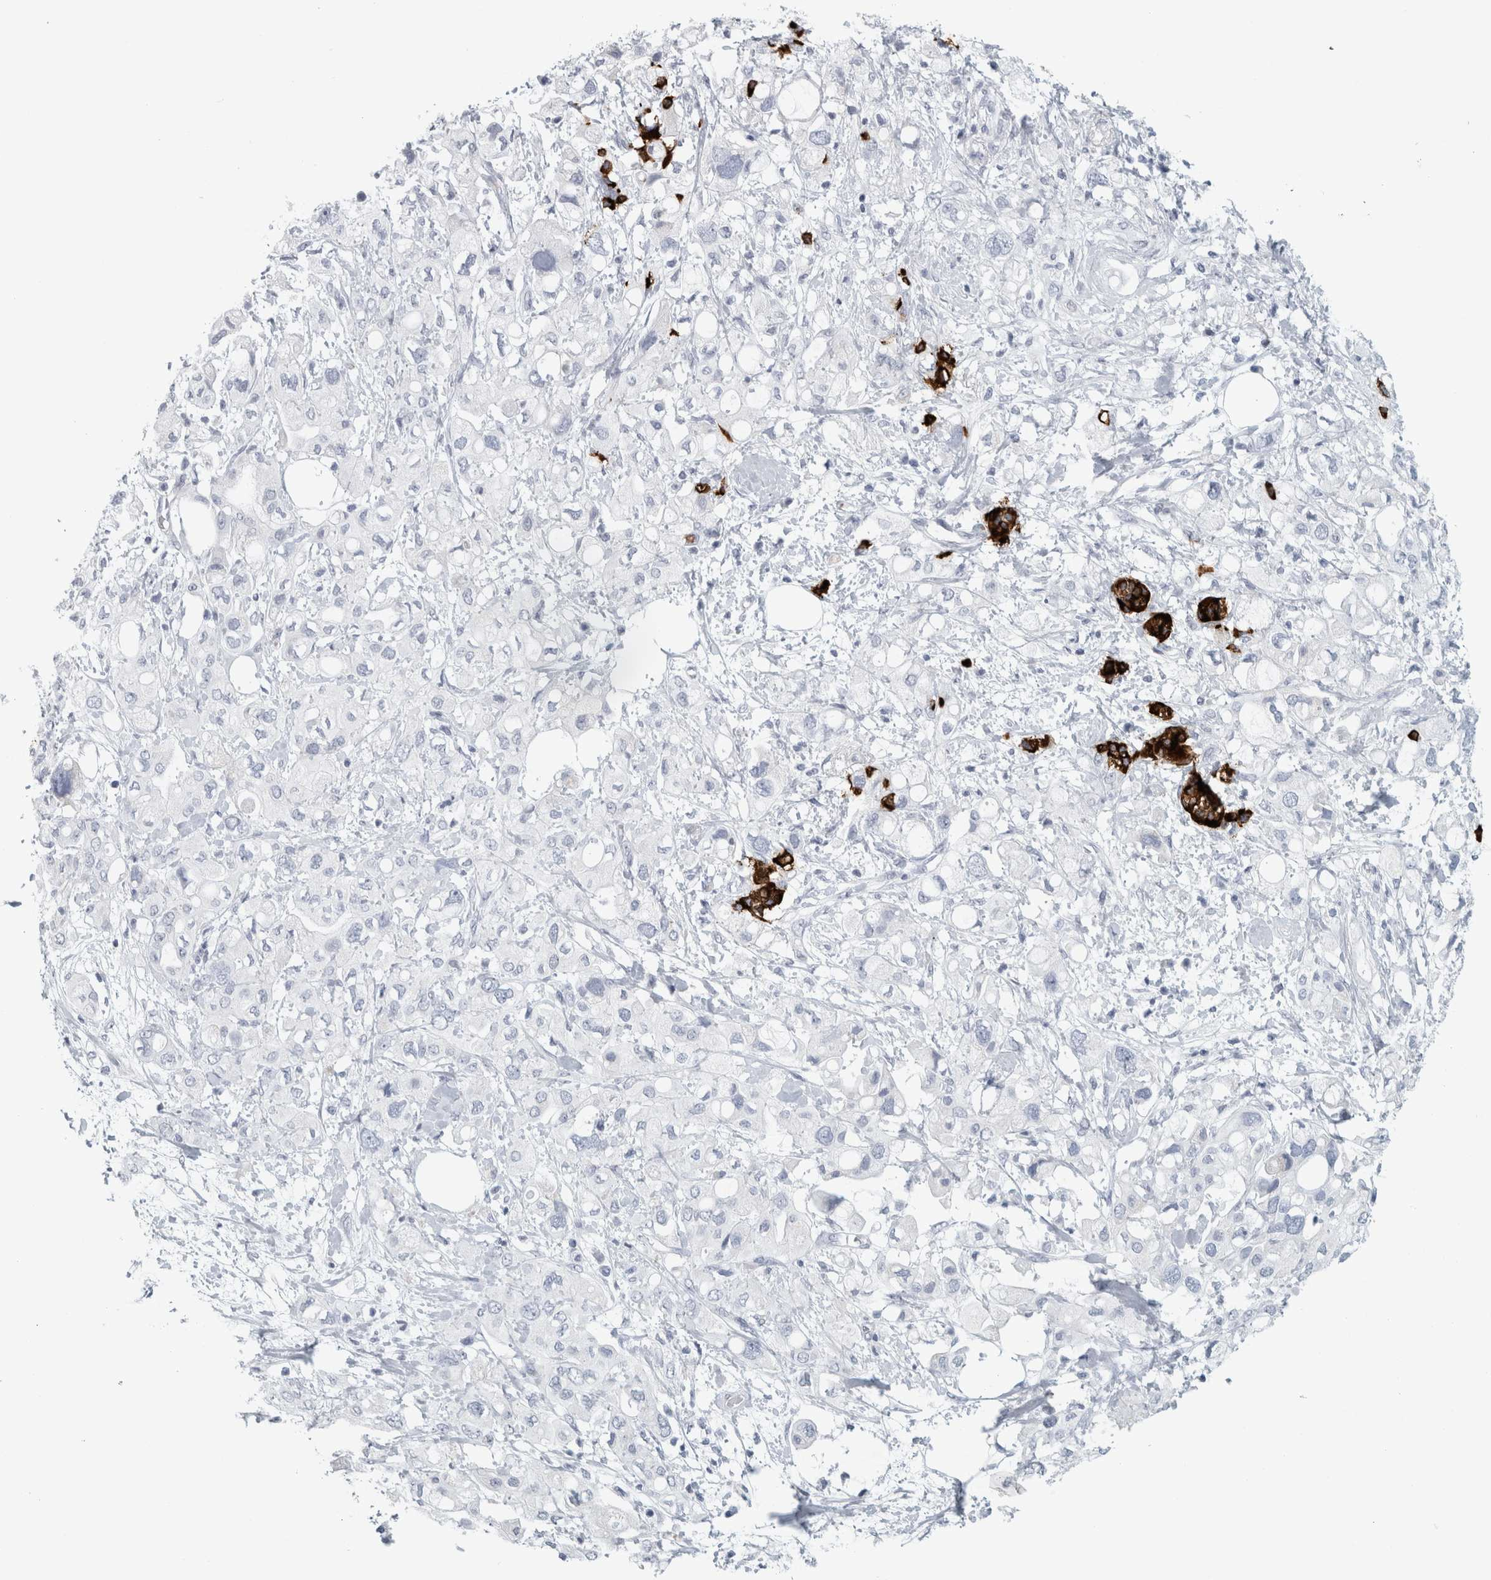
{"staining": {"intensity": "negative", "quantity": "none", "location": "none"}, "tissue": "pancreatic cancer", "cell_type": "Tumor cells", "image_type": "cancer", "snomed": [{"axis": "morphology", "description": "Adenocarcinoma, NOS"}, {"axis": "topography", "description": "Pancreas"}], "caption": "DAB (3,3'-diaminobenzidine) immunohistochemical staining of pancreatic cancer (adenocarcinoma) shows no significant staining in tumor cells.", "gene": "CPE", "patient": {"sex": "female", "age": 56}}